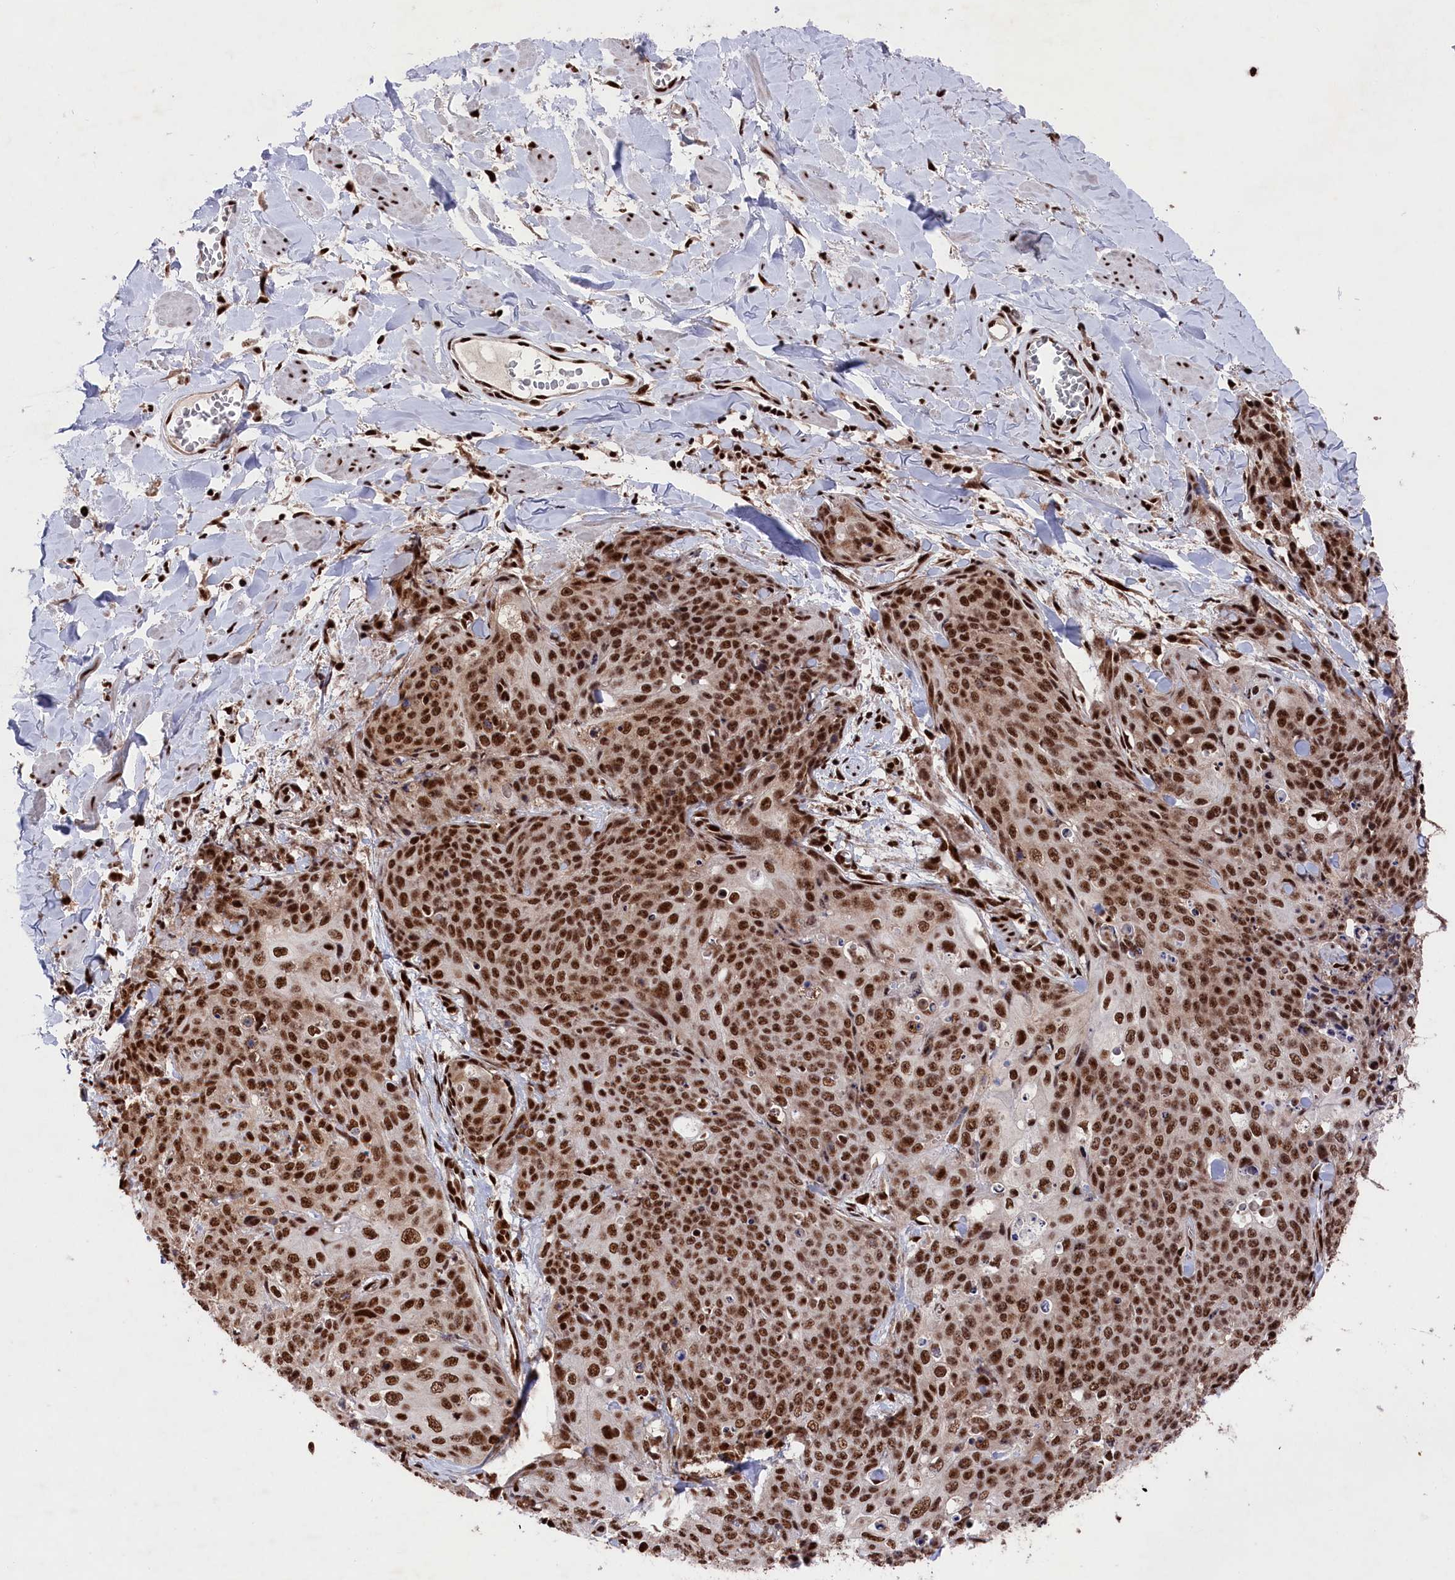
{"staining": {"intensity": "strong", "quantity": ">75%", "location": "nuclear"}, "tissue": "skin cancer", "cell_type": "Tumor cells", "image_type": "cancer", "snomed": [{"axis": "morphology", "description": "Squamous cell carcinoma, NOS"}, {"axis": "topography", "description": "Skin"}, {"axis": "topography", "description": "Vulva"}], "caption": "Skin cancer stained for a protein exhibits strong nuclear positivity in tumor cells.", "gene": "PRPF31", "patient": {"sex": "female", "age": 85}}